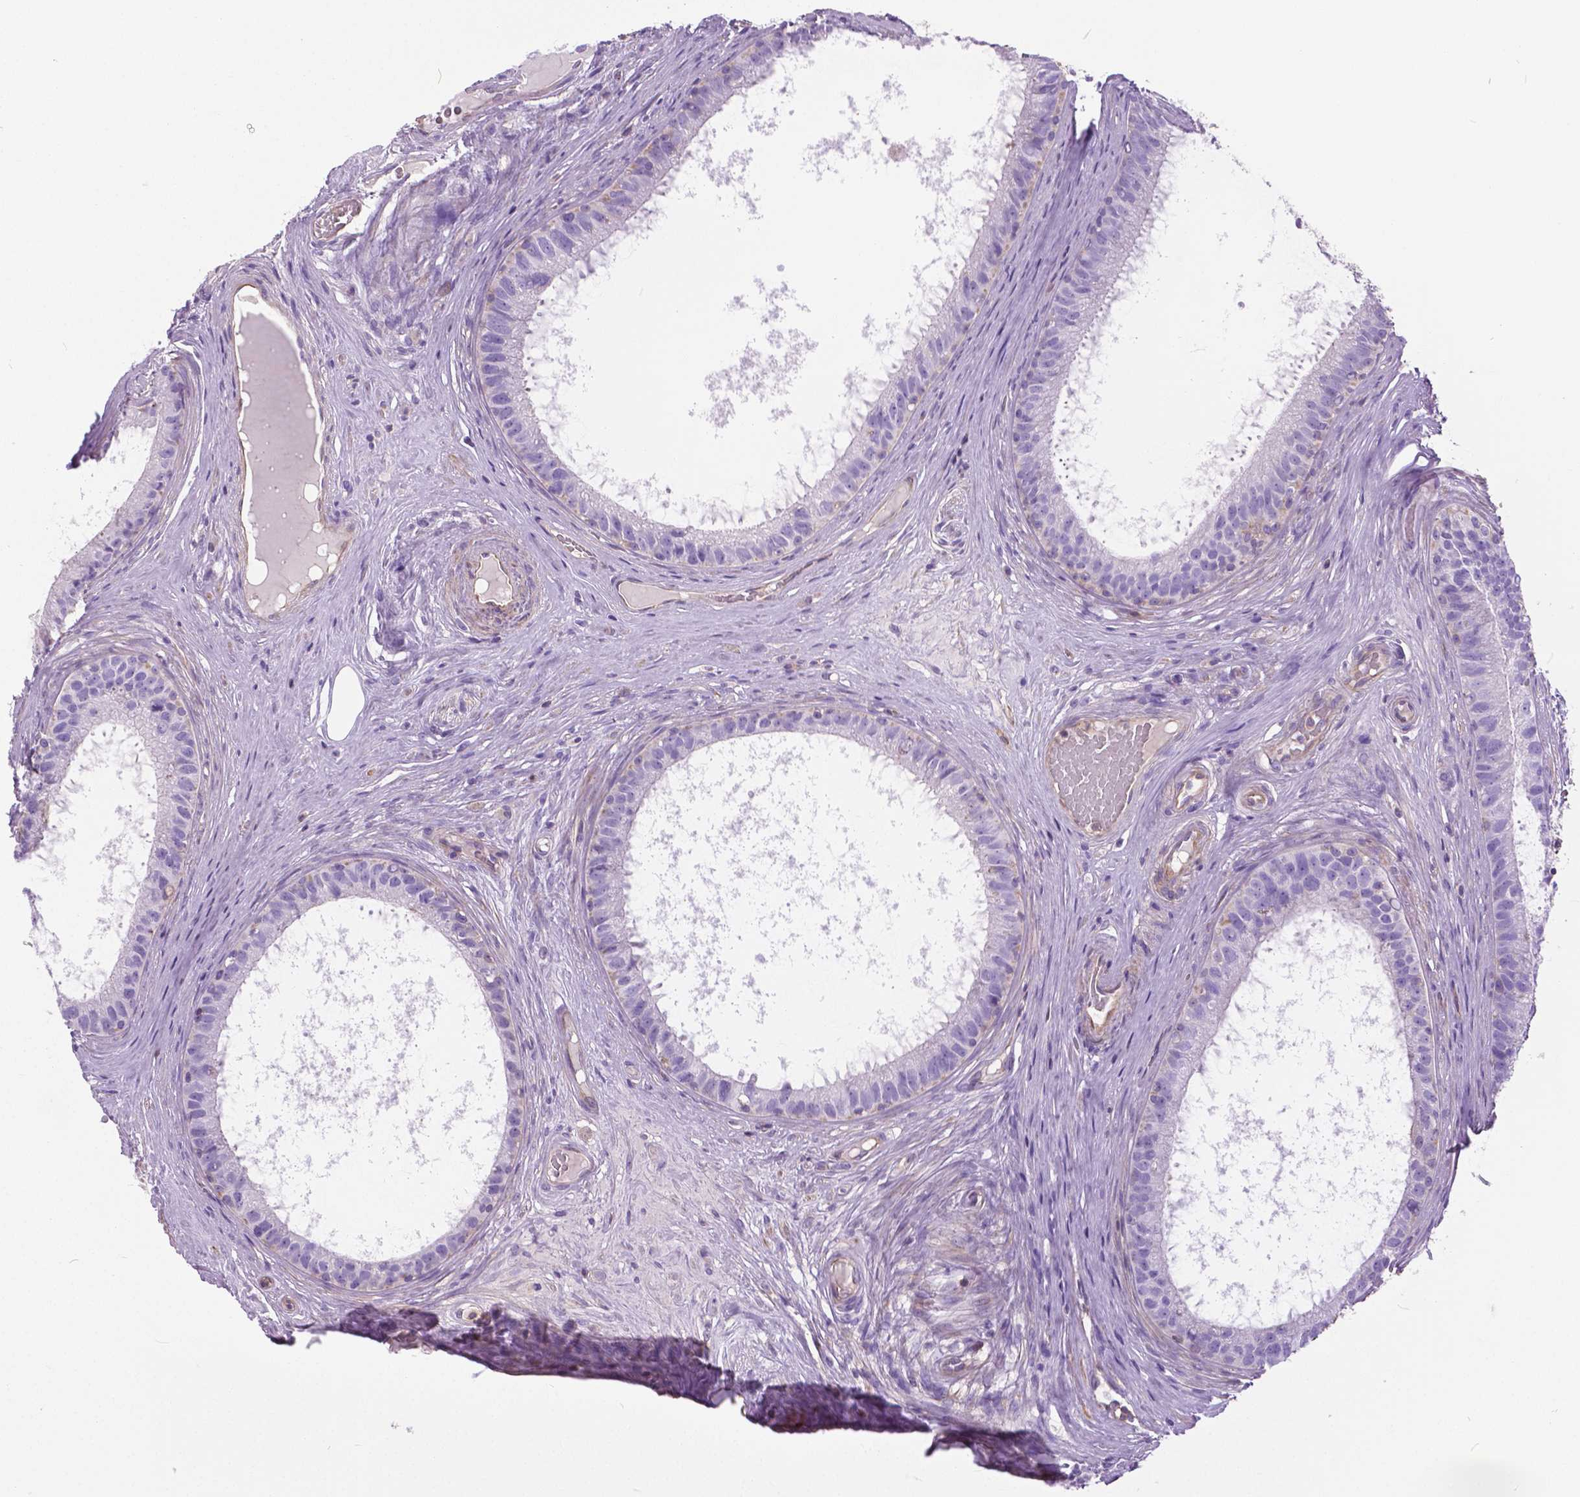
{"staining": {"intensity": "weak", "quantity": "<25%", "location": "cytoplasmic/membranous"}, "tissue": "epididymis", "cell_type": "Glandular cells", "image_type": "normal", "snomed": [{"axis": "morphology", "description": "Normal tissue, NOS"}, {"axis": "topography", "description": "Epididymis"}], "caption": "Glandular cells show no significant staining in benign epididymis. The staining is performed using DAB (3,3'-diaminobenzidine) brown chromogen with nuclei counter-stained in using hematoxylin.", "gene": "ANXA13", "patient": {"sex": "male", "age": 59}}